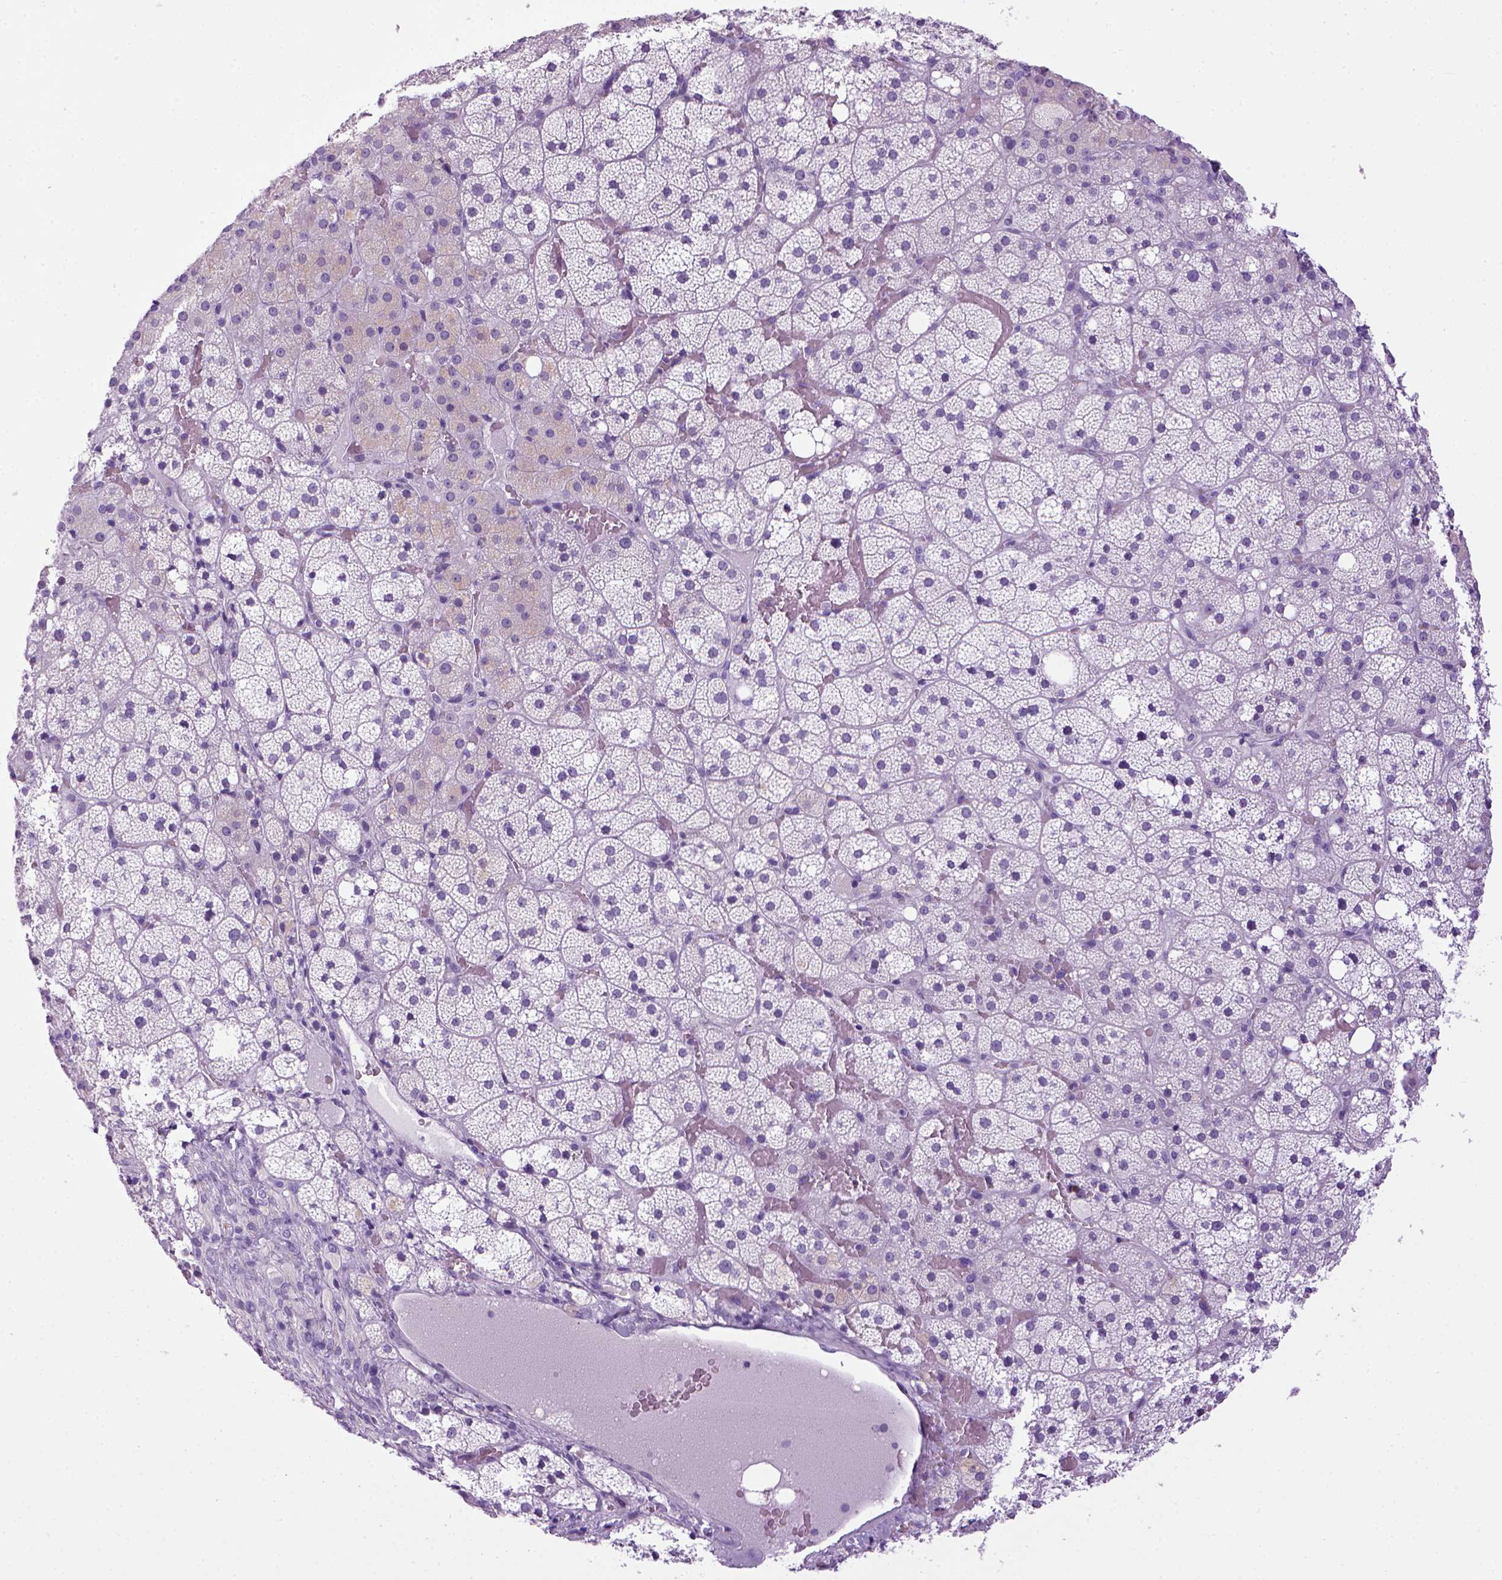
{"staining": {"intensity": "negative", "quantity": "none", "location": "none"}, "tissue": "adrenal gland", "cell_type": "Glandular cells", "image_type": "normal", "snomed": [{"axis": "morphology", "description": "Normal tissue, NOS"}, {"axis": "topography", "description": "Adrenal gland"}], "caption": "The photomicrograph shows no staining of glandular cells in benign adrenal gland.", "gene": "SGCG", "patient": {"sex": "male", "age": 53}}